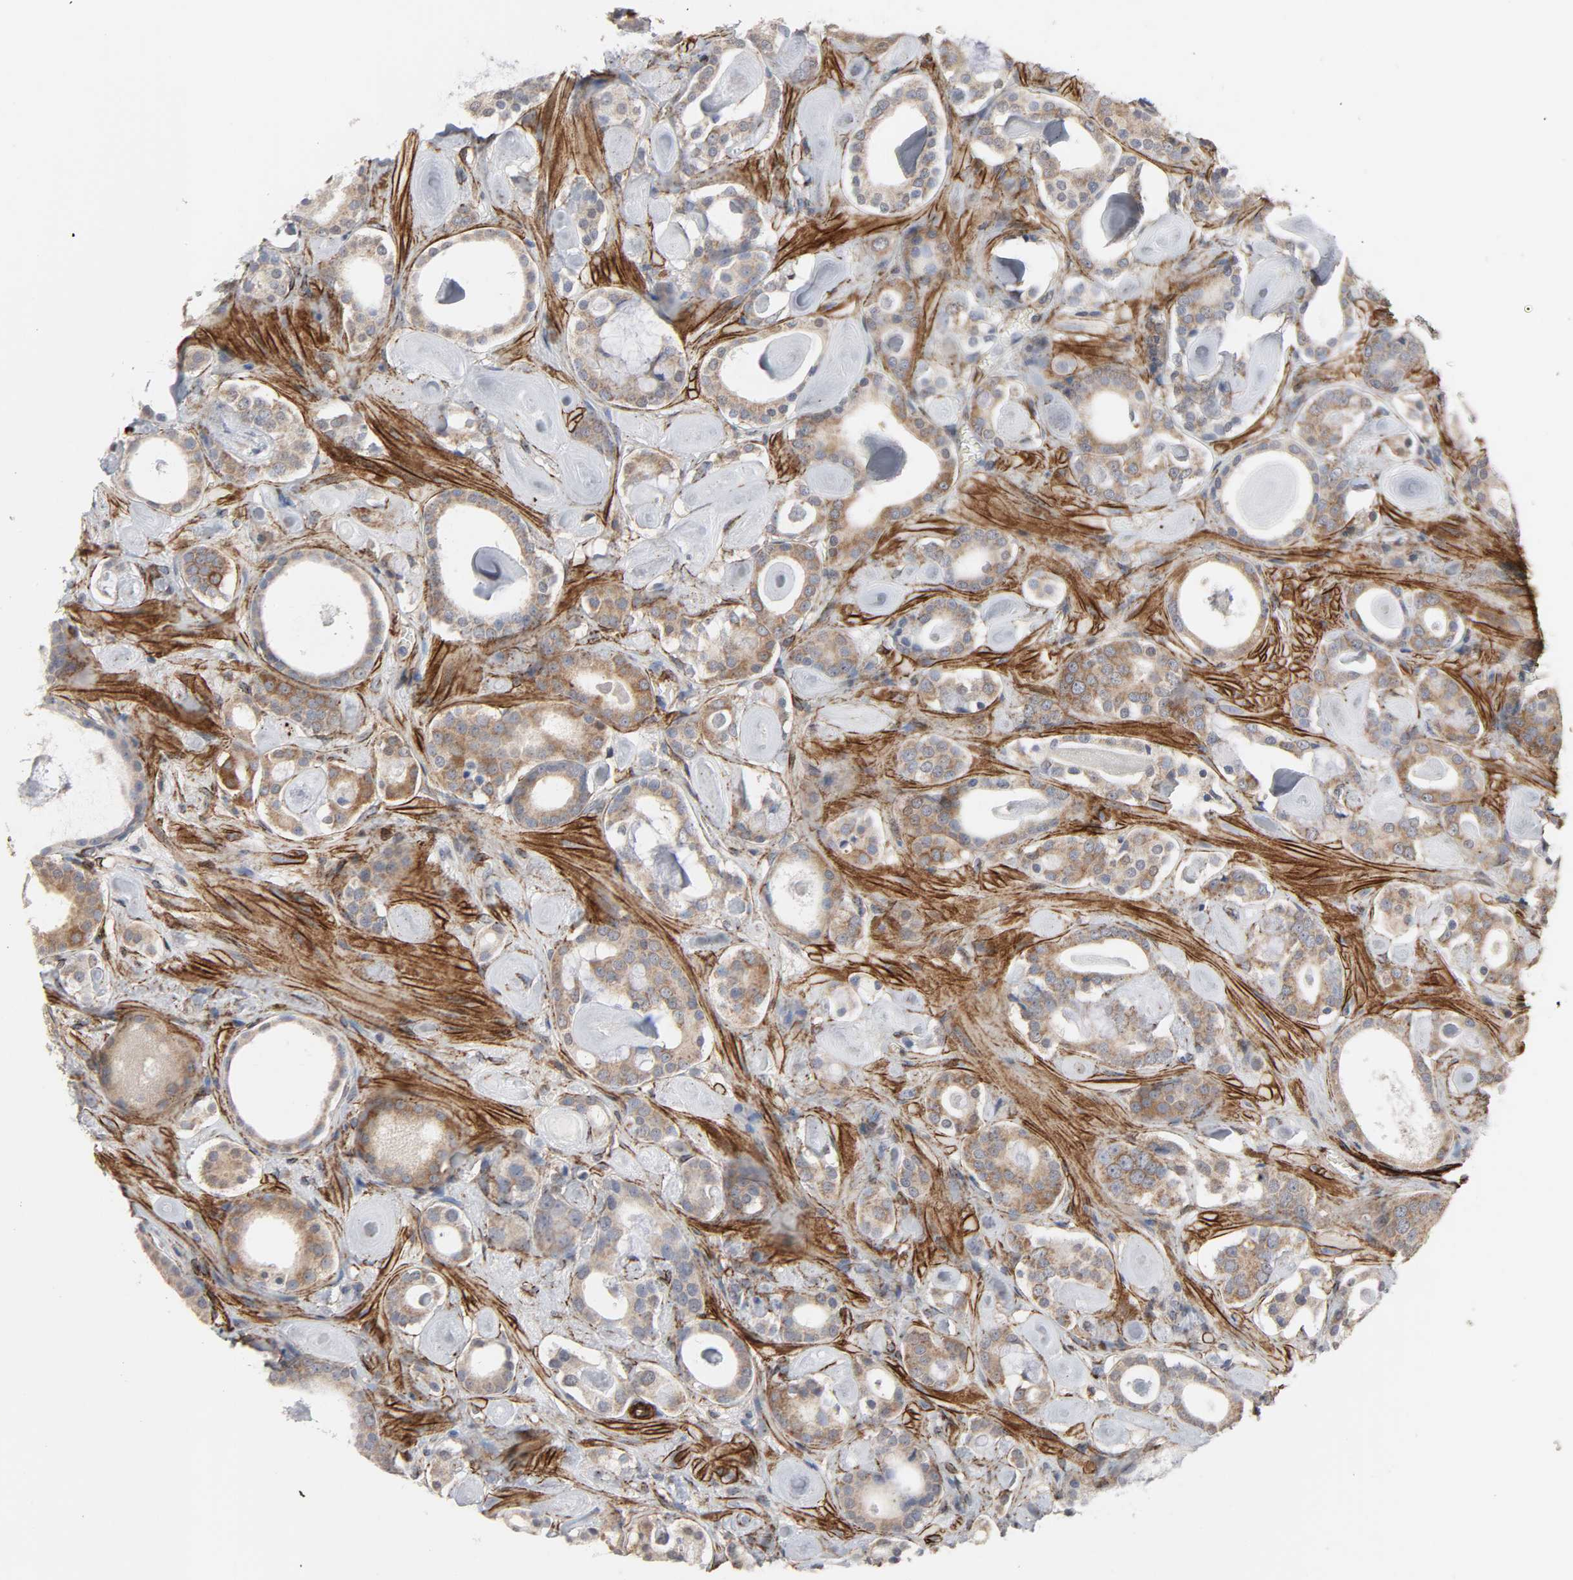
{"staining": {"intensity": "weak", "quantity": ">75%", "location": "cytoplasmic/membranous"}, "tissue": "prostate cancer", "cell_type": "Tumor cells", "image_type": "cancer", "snomed": [{"axis": "morphology", "description": "Adenocarcinoma, Low grade"}, {"axis": "topography", "description": "Prostate"}], "caption": "Protein expression analysis of prostate adenocarcinoma (low-grade) exhibits weak cytoplasmic/membranous positivity in approximately >75% of tumor cells.", "gene": "GNG2", "patient": {"sex": "male", "age": 57}}